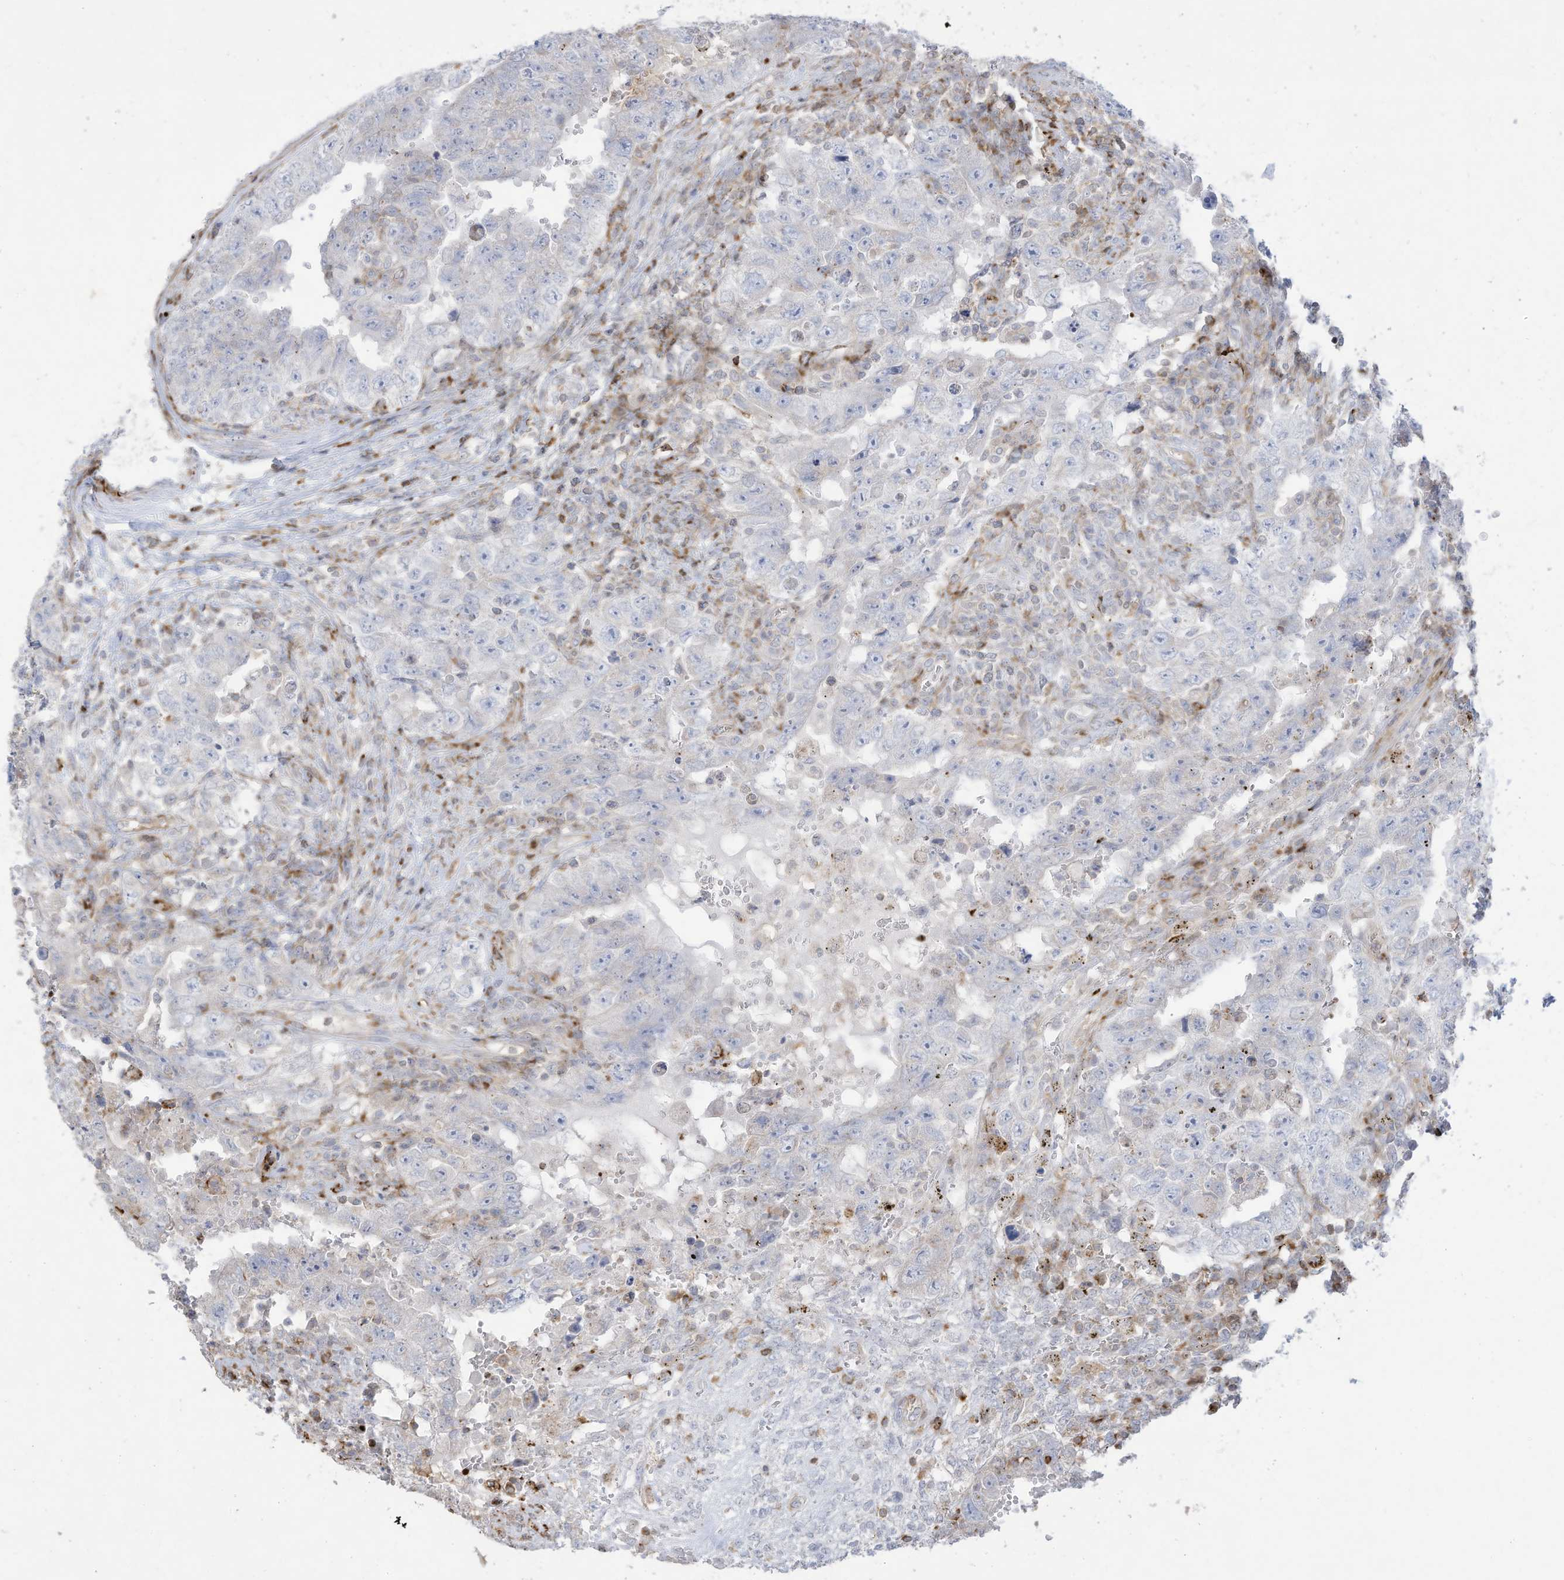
{"staining": {"intensity": "negative", "quantity": "none", "location": "none"}, "tissue": "testis cancer", "cell_type": "Tumor cells", "image_type": "cancer", "snomed": [{"axis": "morphology", "description": "Carcinoma, Embryonal, NOS"}, {"axis": "topography", "description": "Testis"}], "caption": "This is a image of immunohistochemistry (IHC) staining of testis cancer, which shows no positivity in tumor cells.", "gene": "THNSL2", "patient": {"sex": "male", "age": 26}}